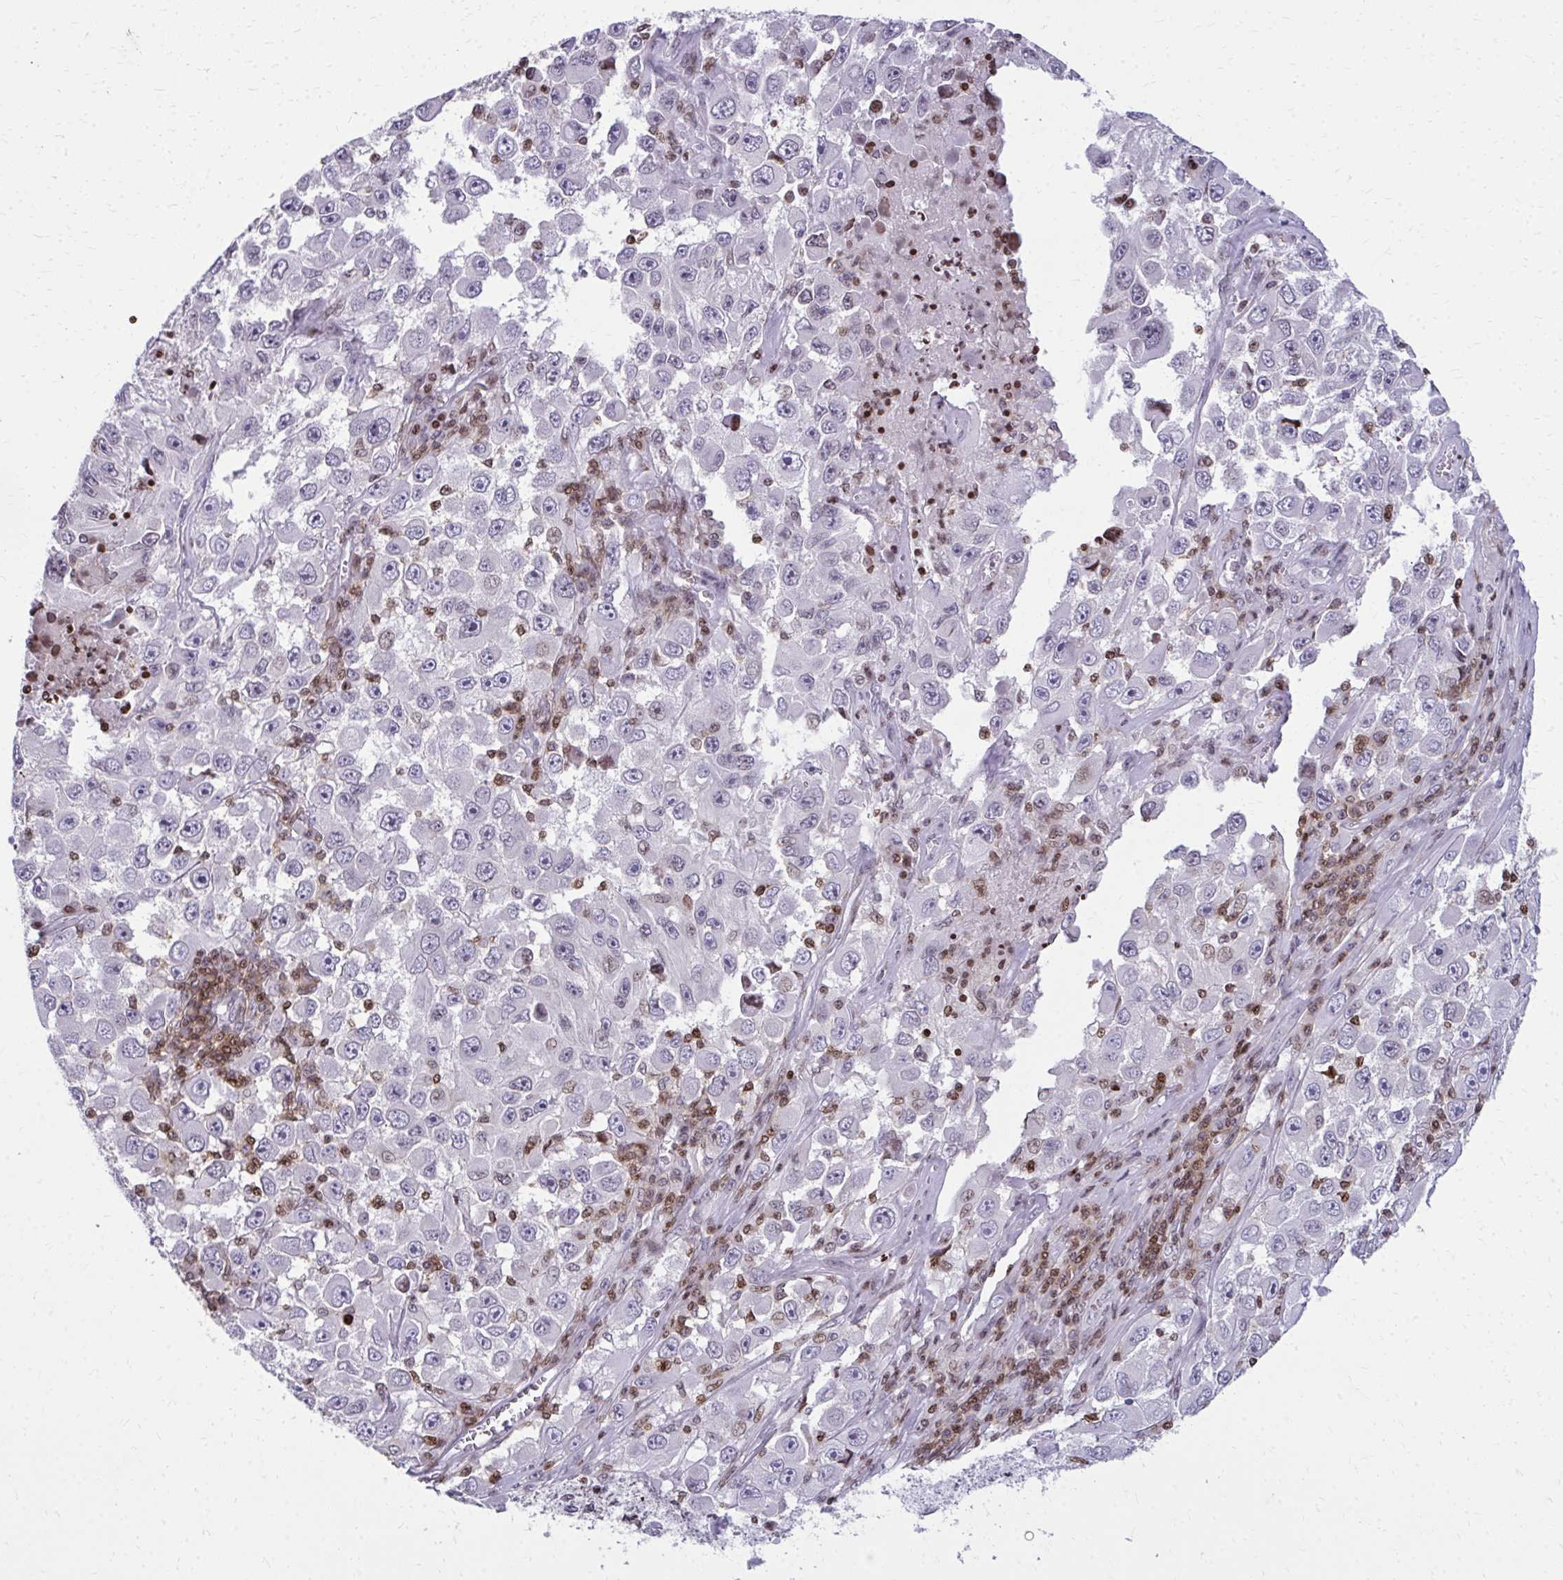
{"staining": {"intensity": "negative", "quantity": "none", "location": "none"}, "tissue": "melanoma", "cell_type": "Tumor cells", "image_type": "cancer", "snomed": [{"axis": "morphology", "description": "Malignant melanoma, Metastatic site"}, {"axis": "topography", "description": "Lymph node"}], "caption": "Tumor cells are negative for protein expression in human melanoma. (Stains: DAB IHC with hematoxylin counter stain, Microscopy: brightfield microscopy at high magnification).", "gene": "AP5M1", "patient": {"sex": "female", "age": 67}}